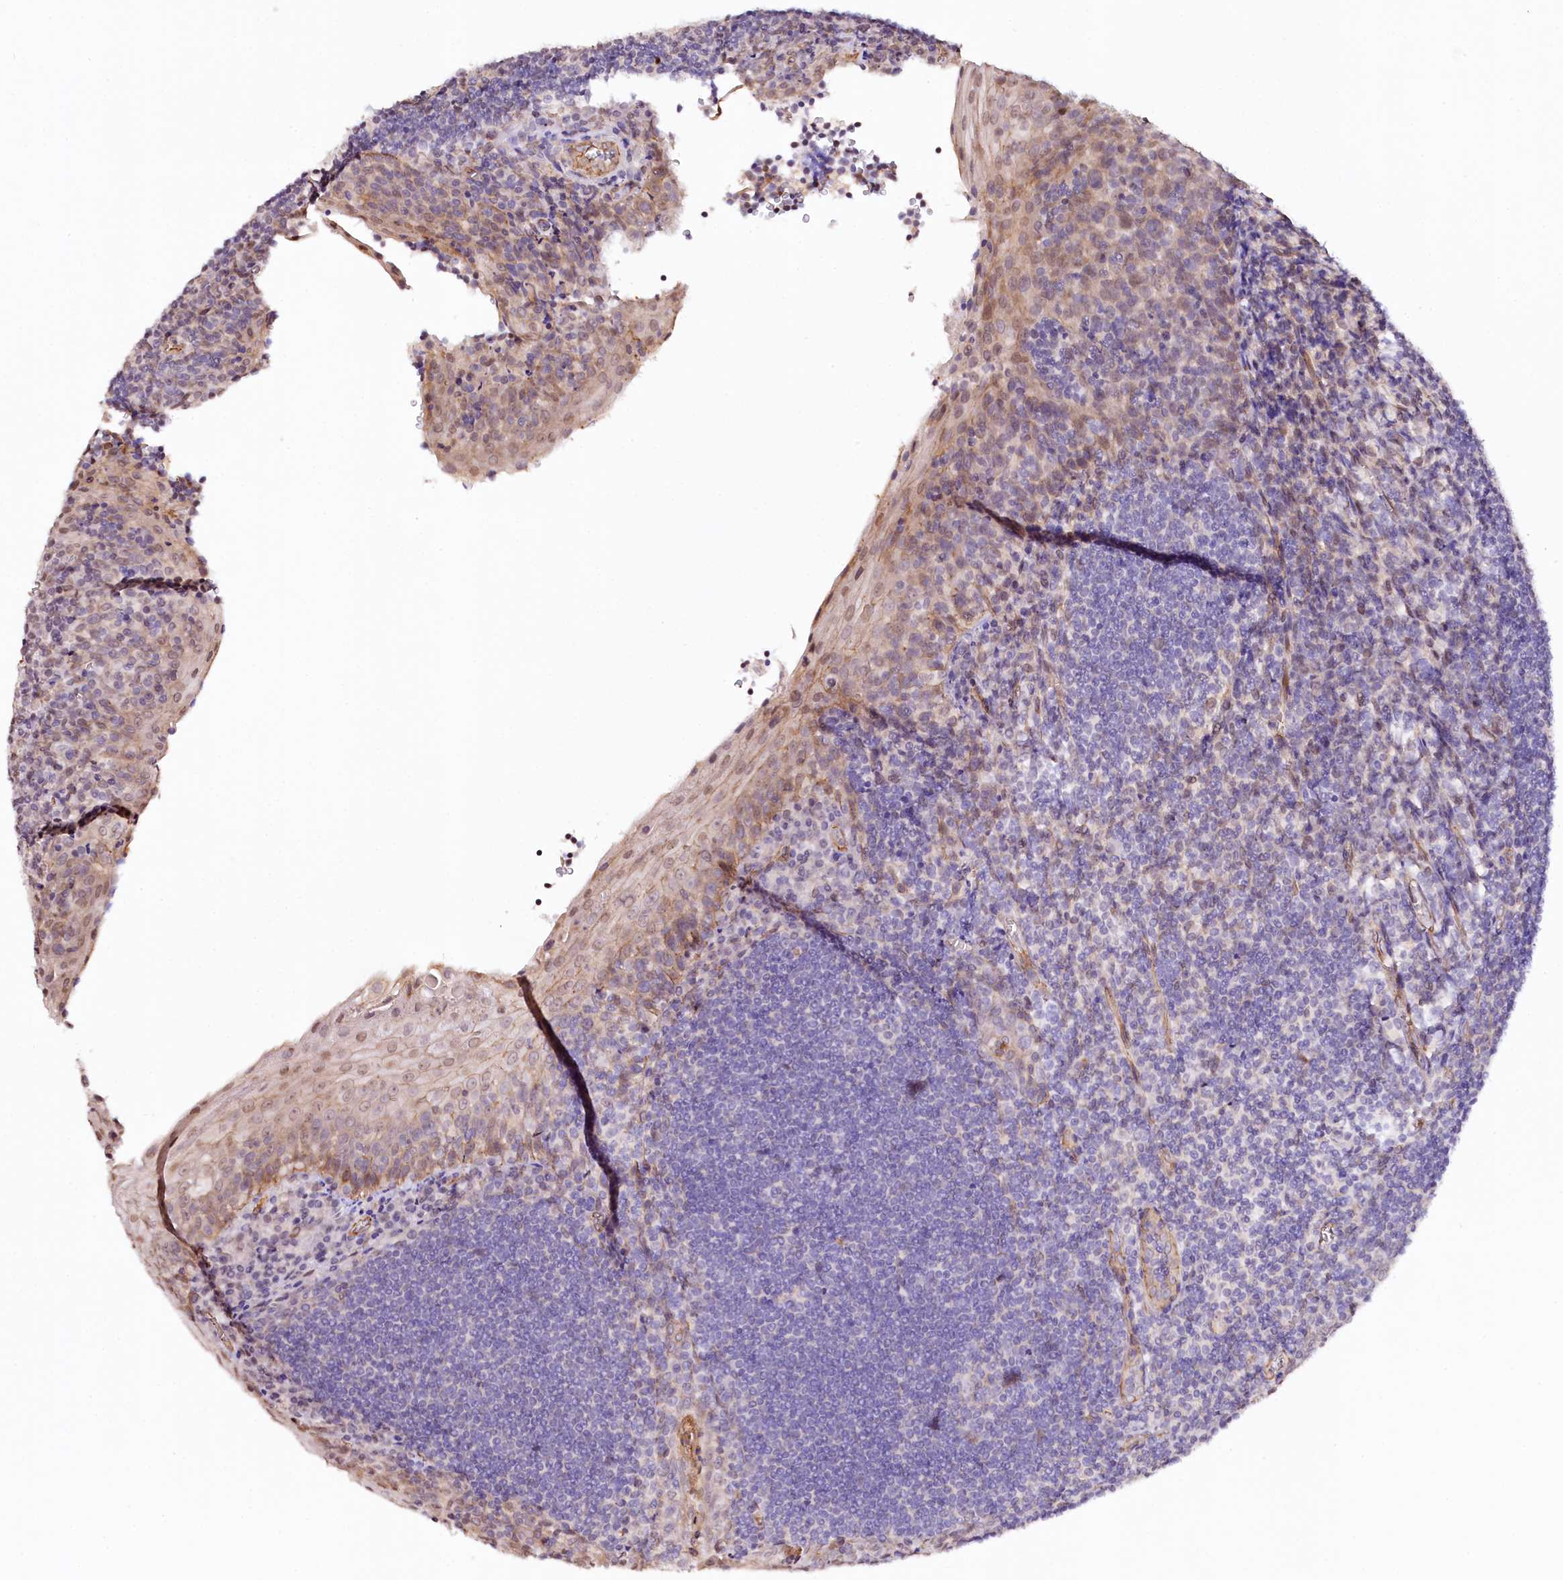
{"staining": {"intensity": "moderate", "quantity": "<25%", "location": "cytoplasmic/membranous"}, "tissue": "tonsil", "cell_type": "Germinal center cells", "image_type": "normal", "snomed": [{"axis": "morphology", "description": "Normal tissue, NOS"}, {"axis": "topography", "description": "Tonsil"}], "caption": "Immunohistochemical staining of benign human tonsil reveals moderate cytoplasmic/membranous protein staining in approximately <25% of germinal center cells. (Brightfield microscopy of DAB IHC at high magnification).", "gene": "ST7", "patient": {"sex": "male", "age": 27}}